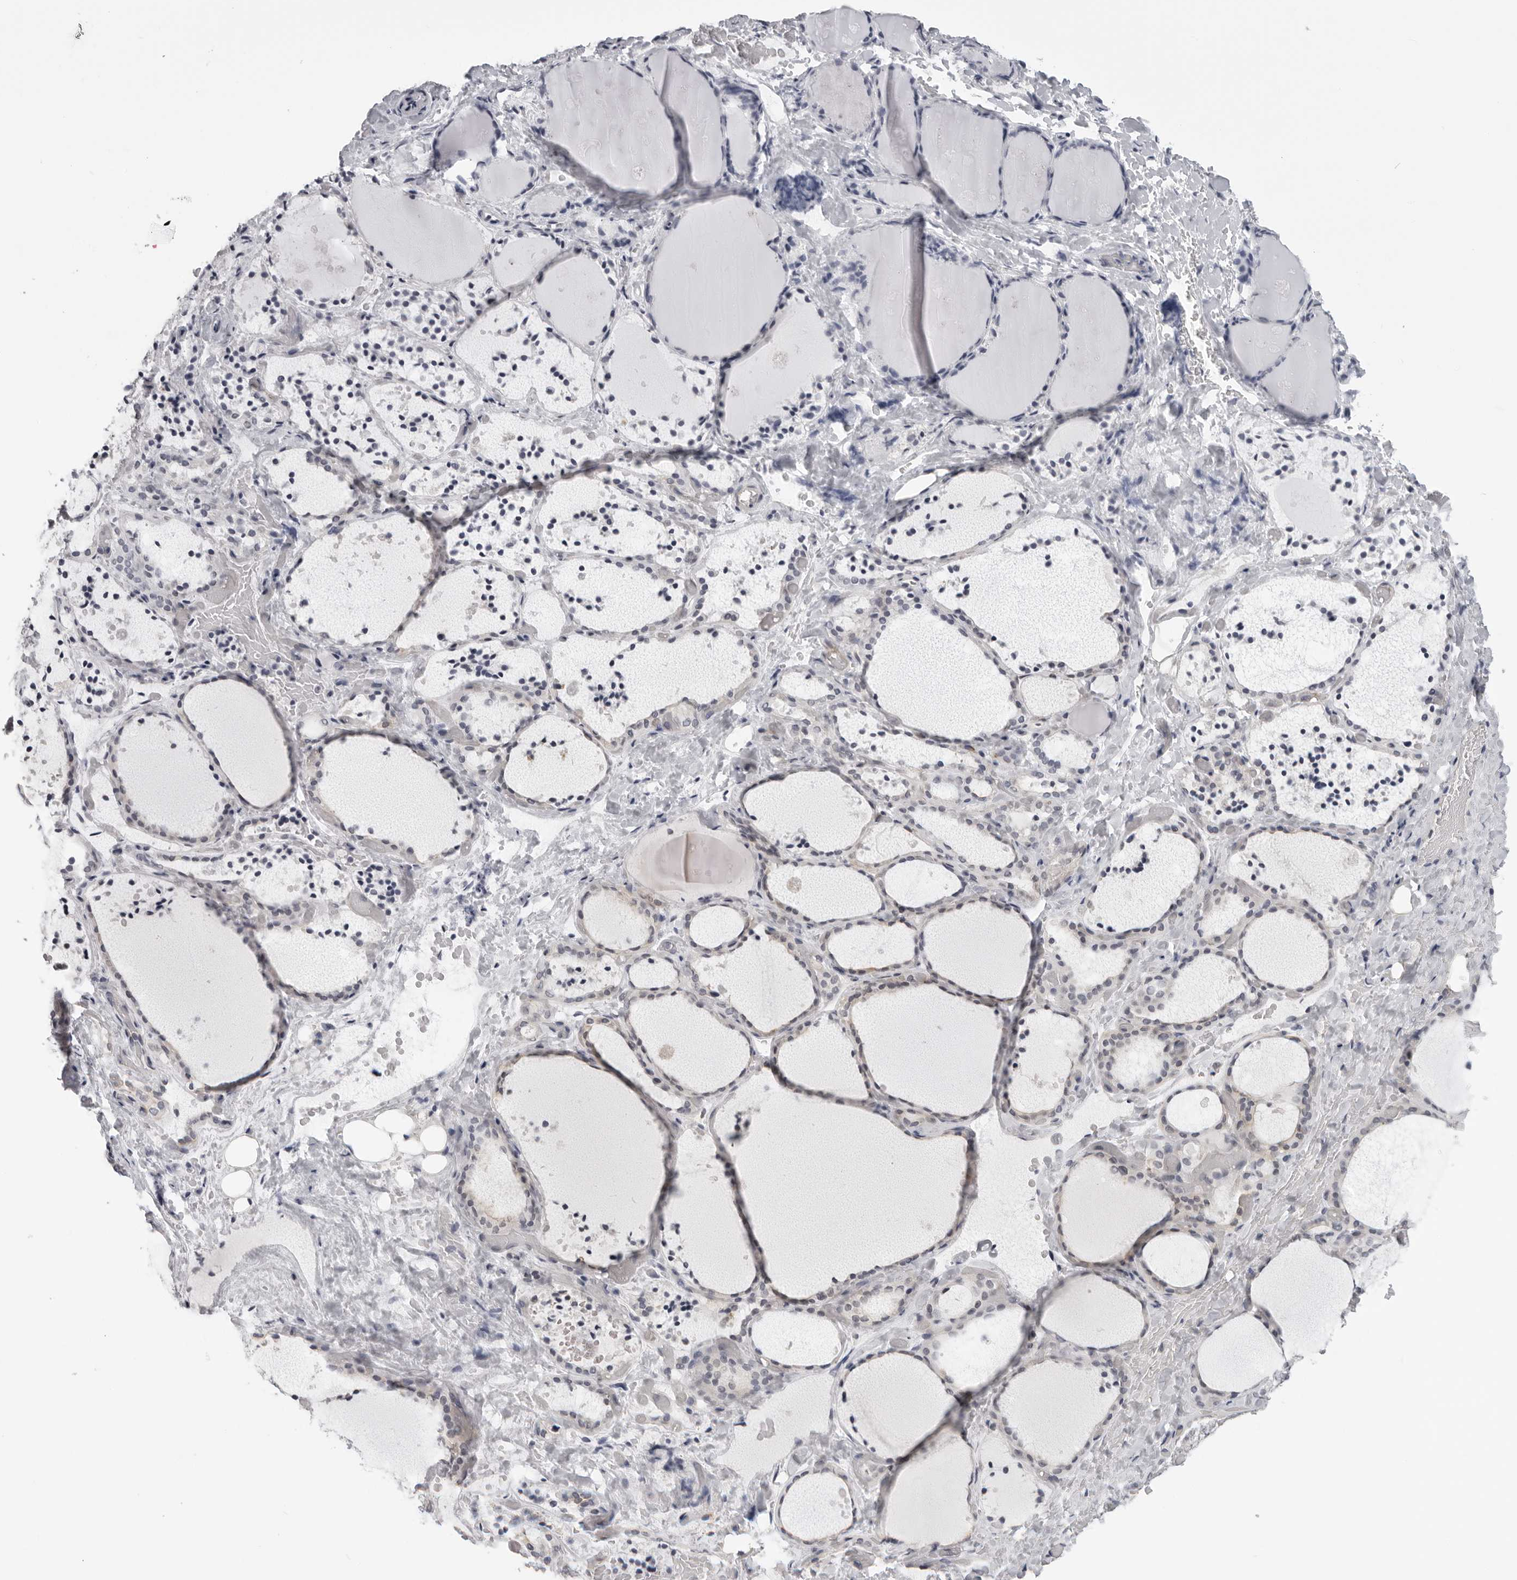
{"staining": {"intensity": "negative", "quantity": "none", "location": "none"}, "tissue": "thyroid gland", "cell_type": "Glandular cells", "image_type": "normal", "snomed": [{"axis": "morphology", "description": "Normal tissue, NOS"}, {"axis": "topography", "description": "Thyroid gland"}], "caption": "Image shows no significant protein expression in glandular cells of normal thyroid gland.", "gene": "DNALI1", "patient": {"sex": "female", "age": 44}}